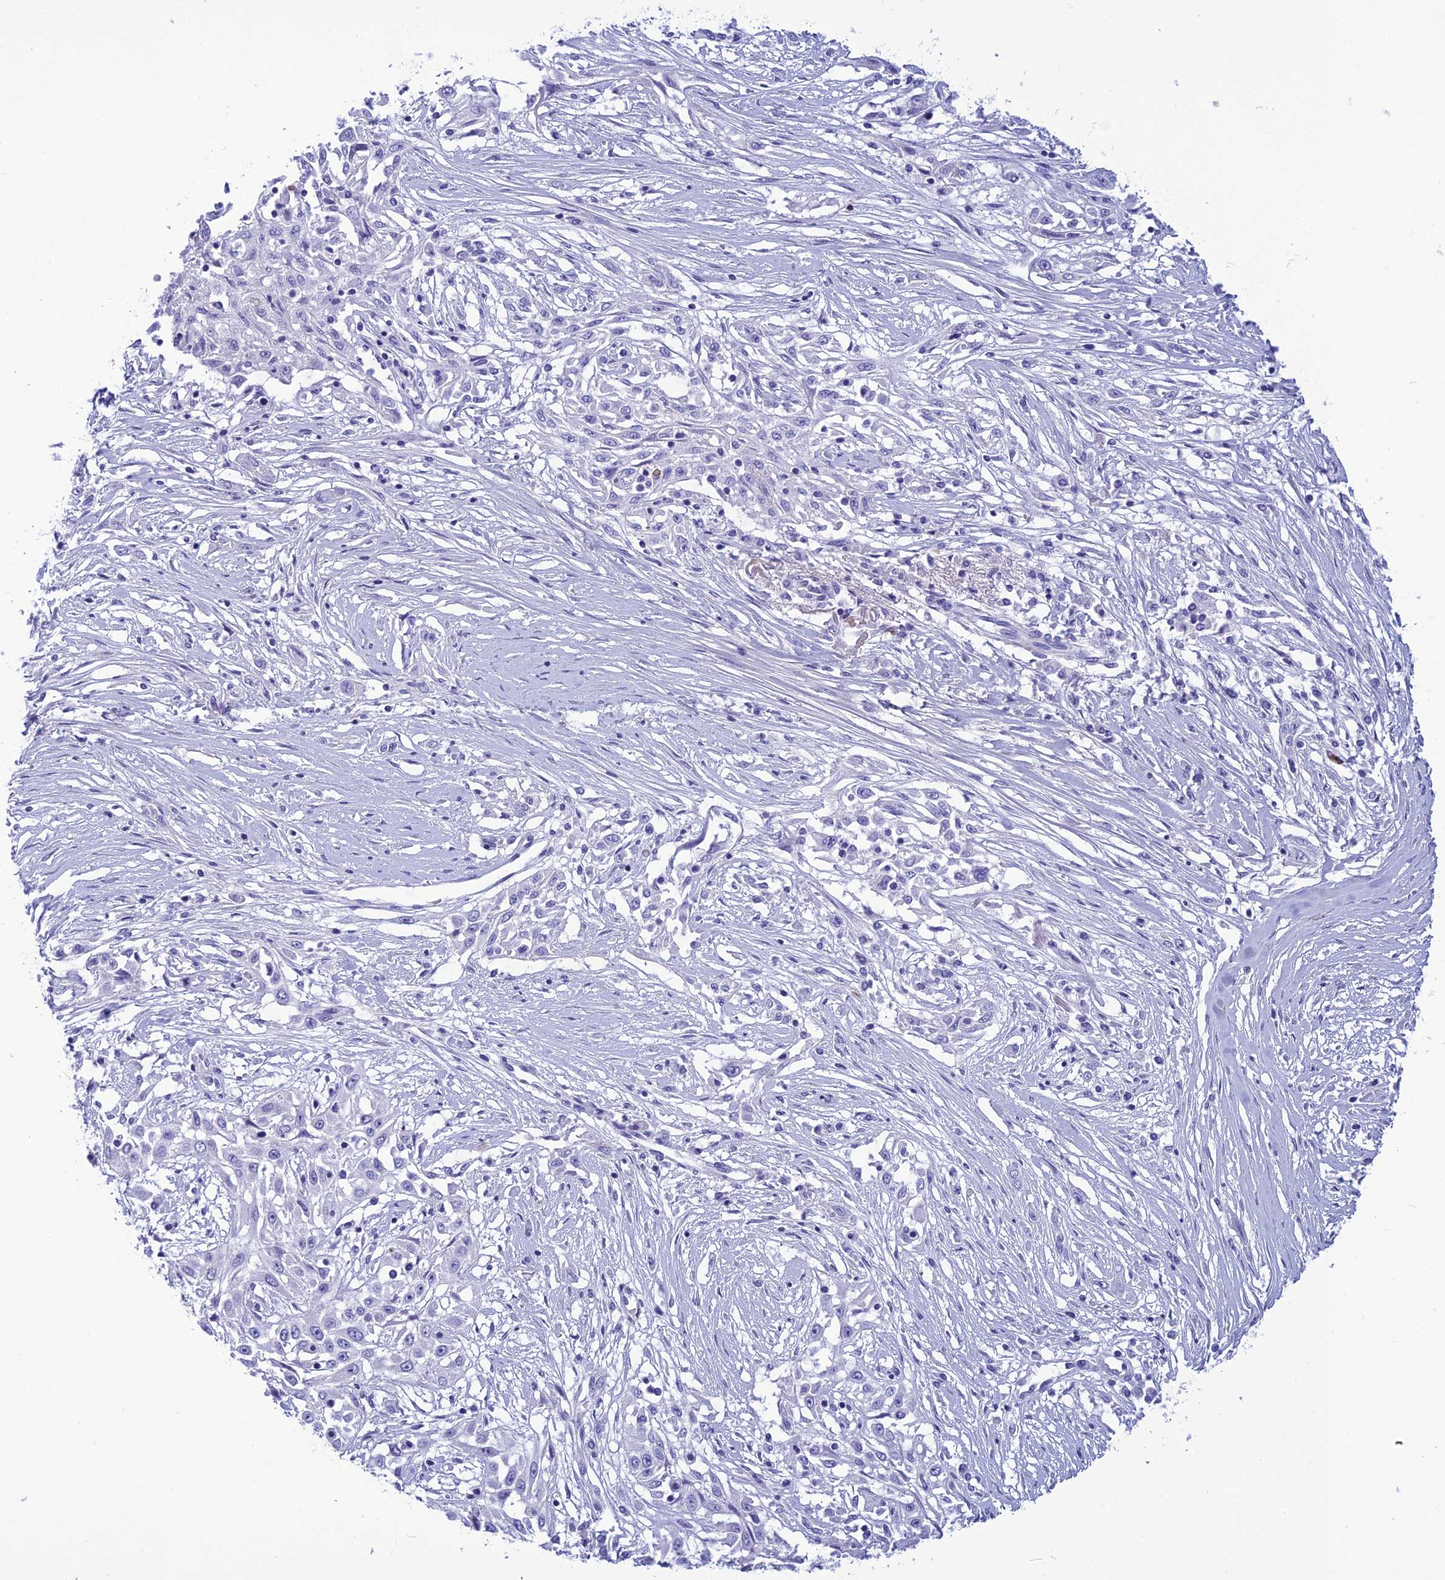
{"staining": {"intensity": "negative", "quantity": "none", "location": "none"}, "tissue": "skin cancer", "cell_type": "Tumor cells", "image_type": "cancer", "snomed": [{"axis": "morphology", "description": "Squamous cell carcinoma, NOS"}, {"axis": "morphology", "description": "Squamous cell carcinoma, metastatic, NOS"}, {"axis": "topography", "description": "Skin"}, {"axis": "topography", "description": "Lymph node"}], "caption": "An IHC micrograph of skin cancer is shown. There is no staining in tumor cells of skin cancer.", "gene": "BBS2", "patient": {"sex": "male", "age": 75}}